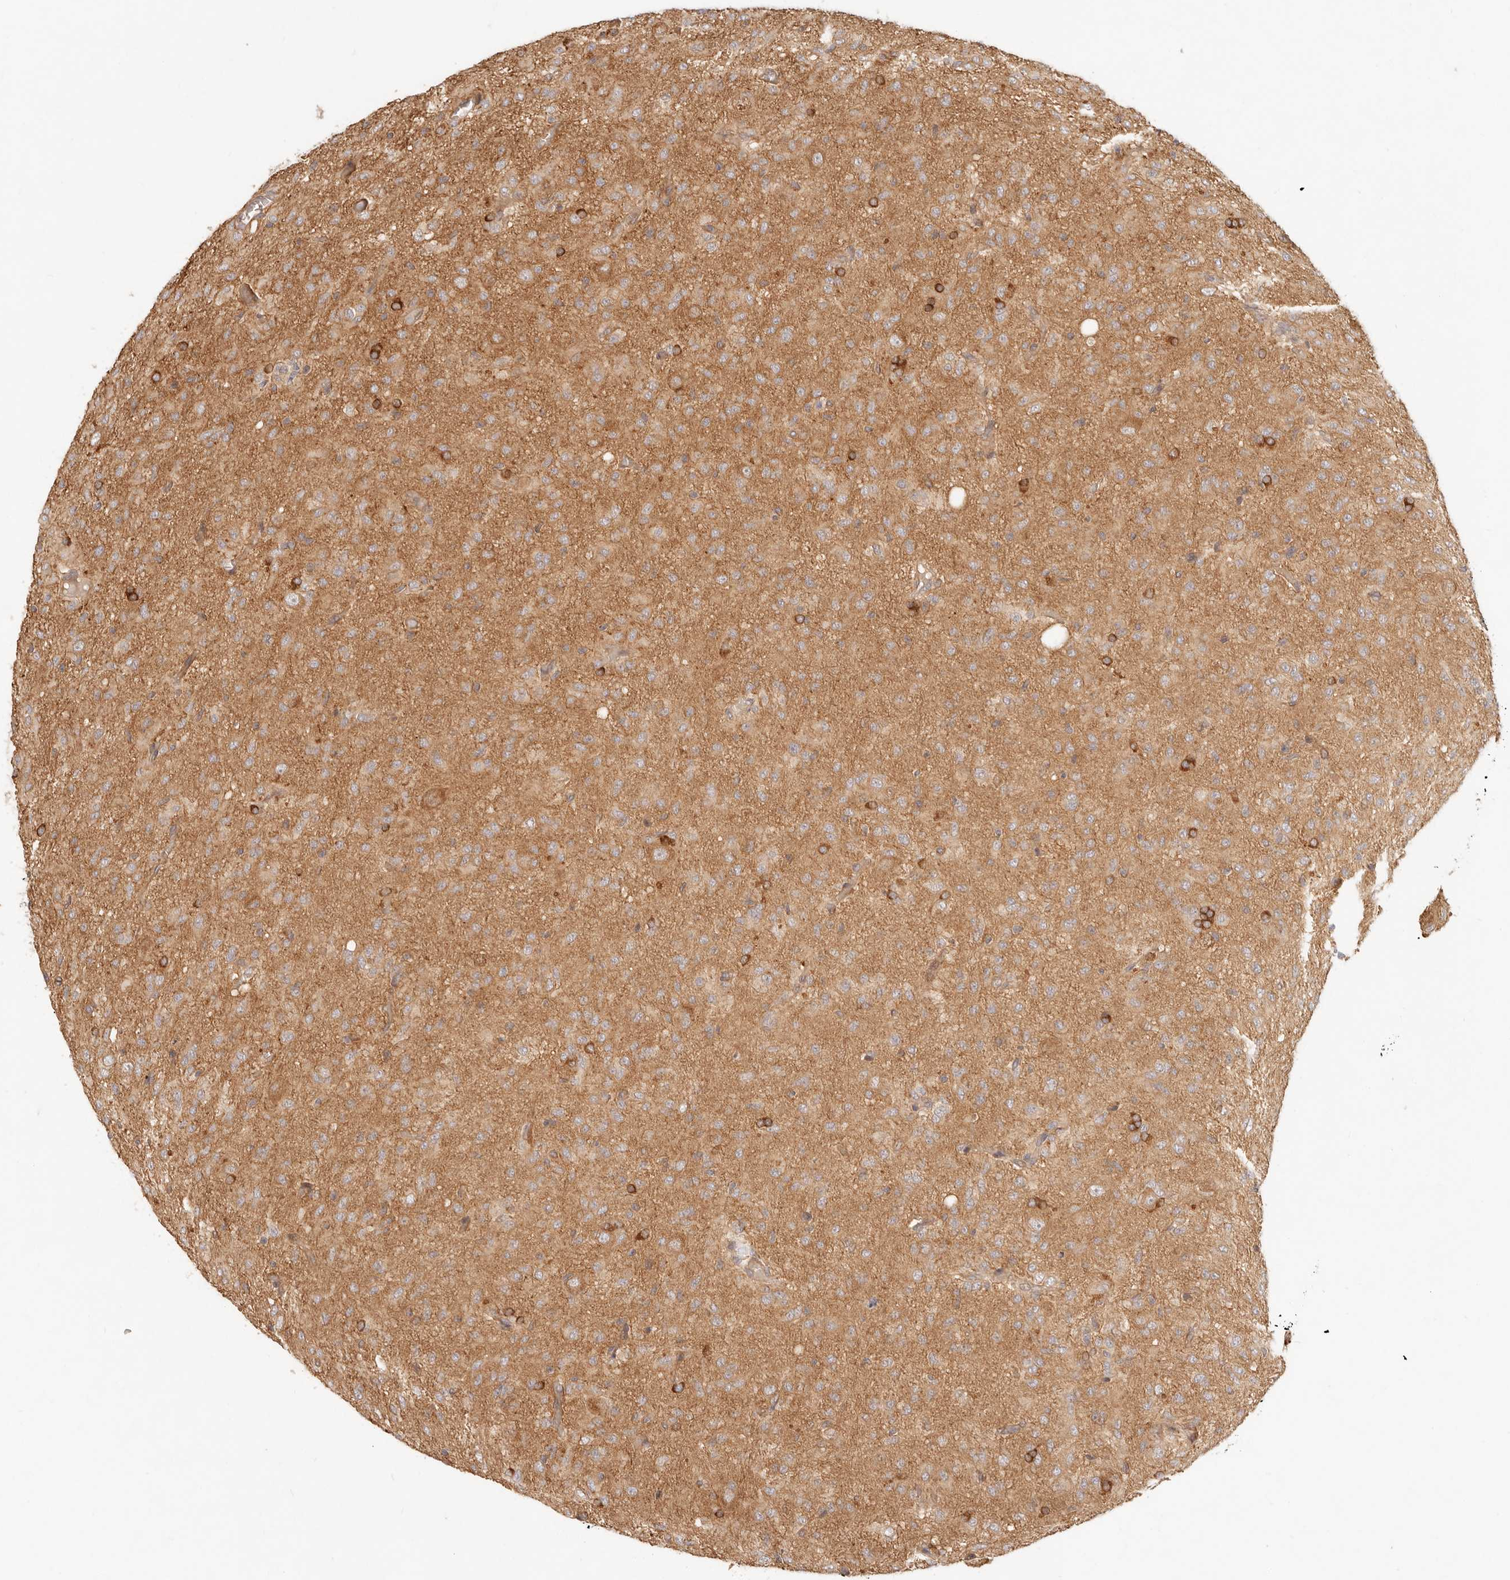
{"staining": {"intensity": "moderate", "quantity": ">75%", "location": "cytoplasmic/membranous"}, "tissue": "glioma", "cell_type": "Tumor cells", "image_type": "cancer", "snomed": [{"axis": "morphology", "description": "Glioma, malignant, High grade"}, {"axis": "topography", "description": "Brain"}], "caption": "The photomicrograph demonstrates a brown stain indicating the presence of a protein in the cytoplasmic/membranous of tumor cells in malignant glioma (high-grade). (DAB (3,3'-diaminobenzidine) = brown stain, brightfield microscopy at high magnification).", "gene": "PPP1R3B", "patient": {"sex": "female", "age": 59}}